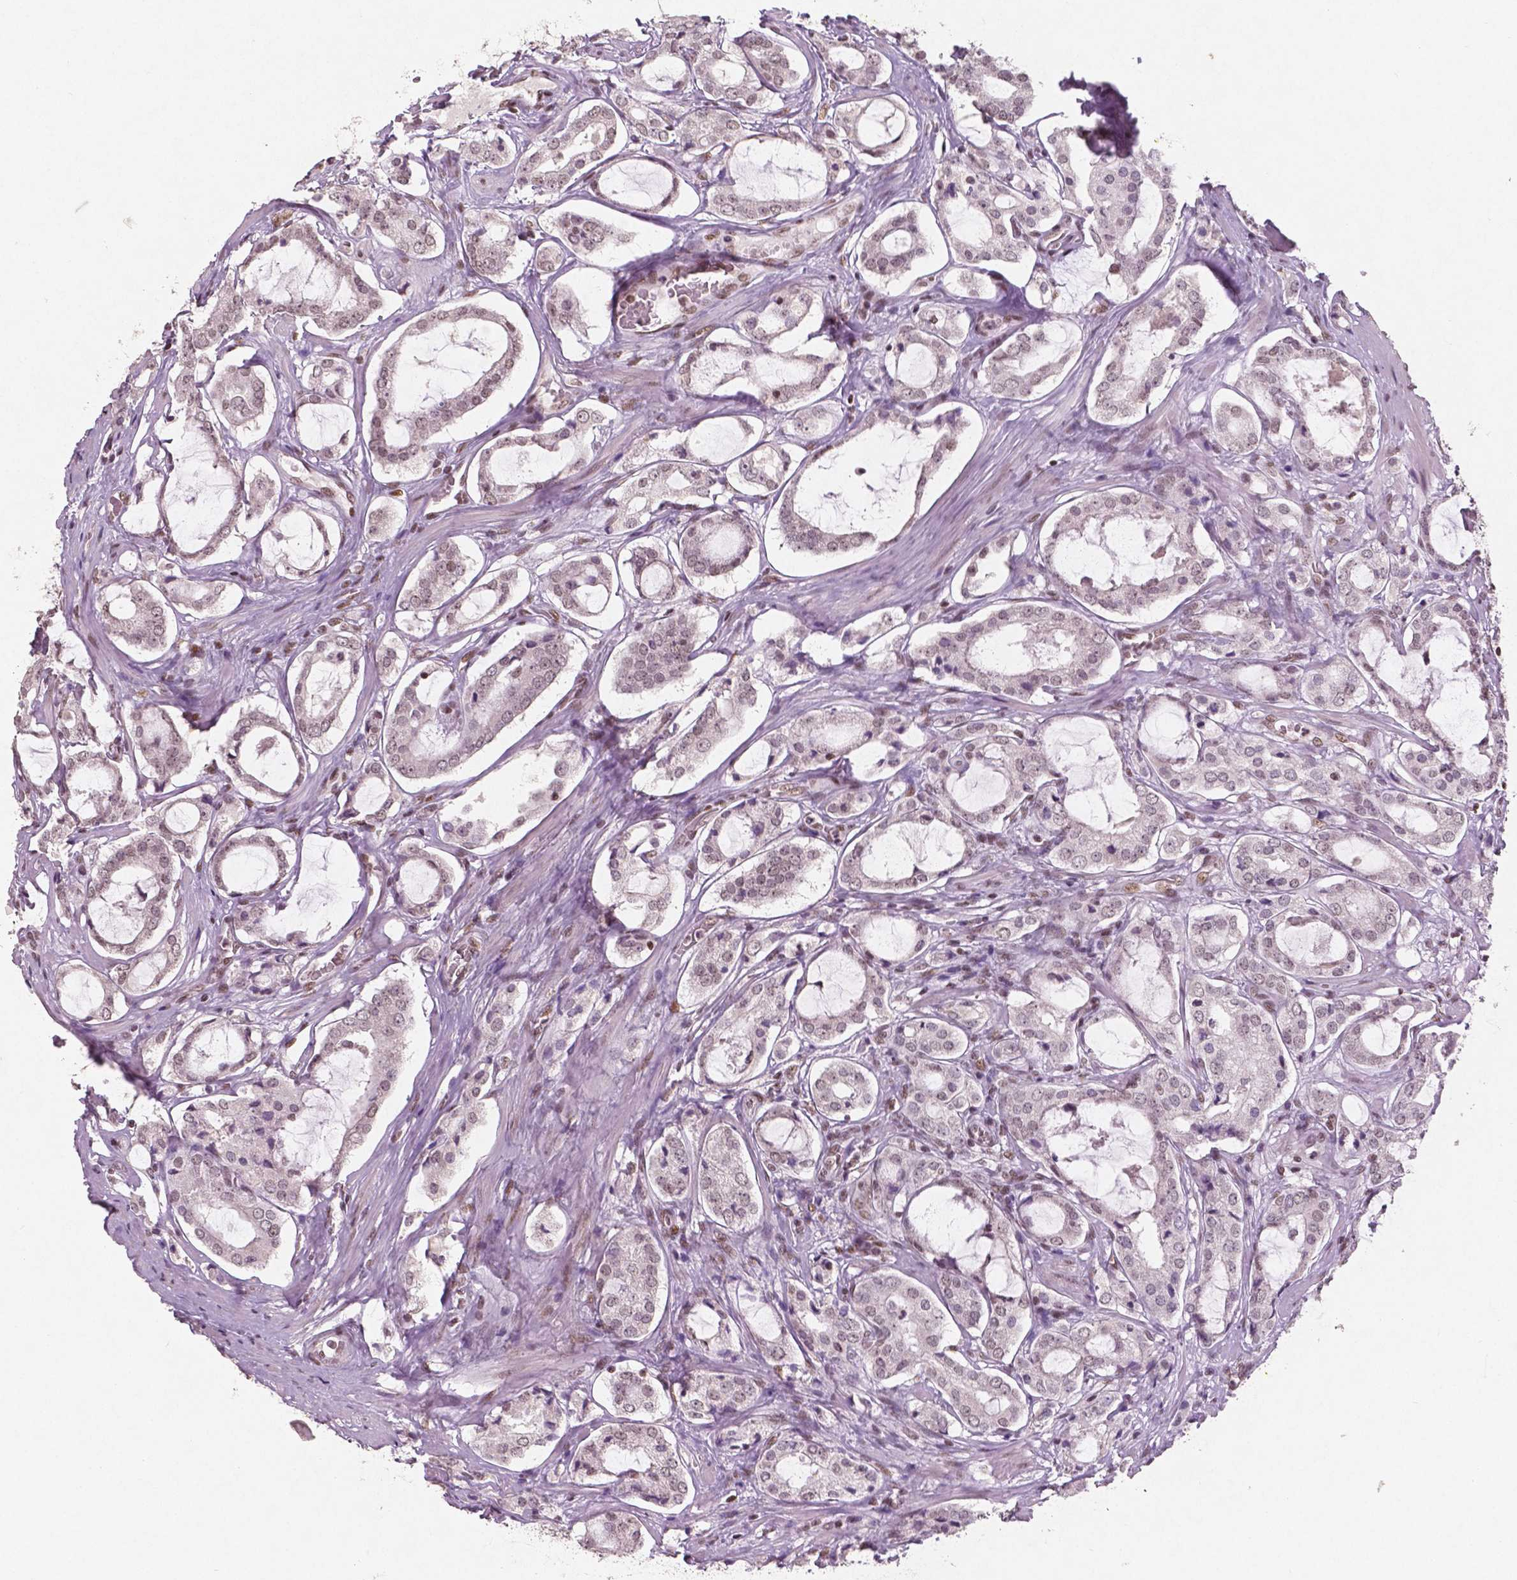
{"staining": {"intensity": "weak", "quantity": "25%-75%", "location": "nuclear"}, "tissue": "prostate cancer", "cell_type": "Tumor cells", "image_type": "cancer", "snomed": [{"axis": "morphology", "description": "Adenocarcinoma, NOS"}, {"axis": "topography", "description": "Prostate"}], "caption": "Human prostate cancer stained with a protein marker demonstrates weak staining in tumor cells.", "gene": "BRD4", "patient": {"sex": "male", "age": 66}}